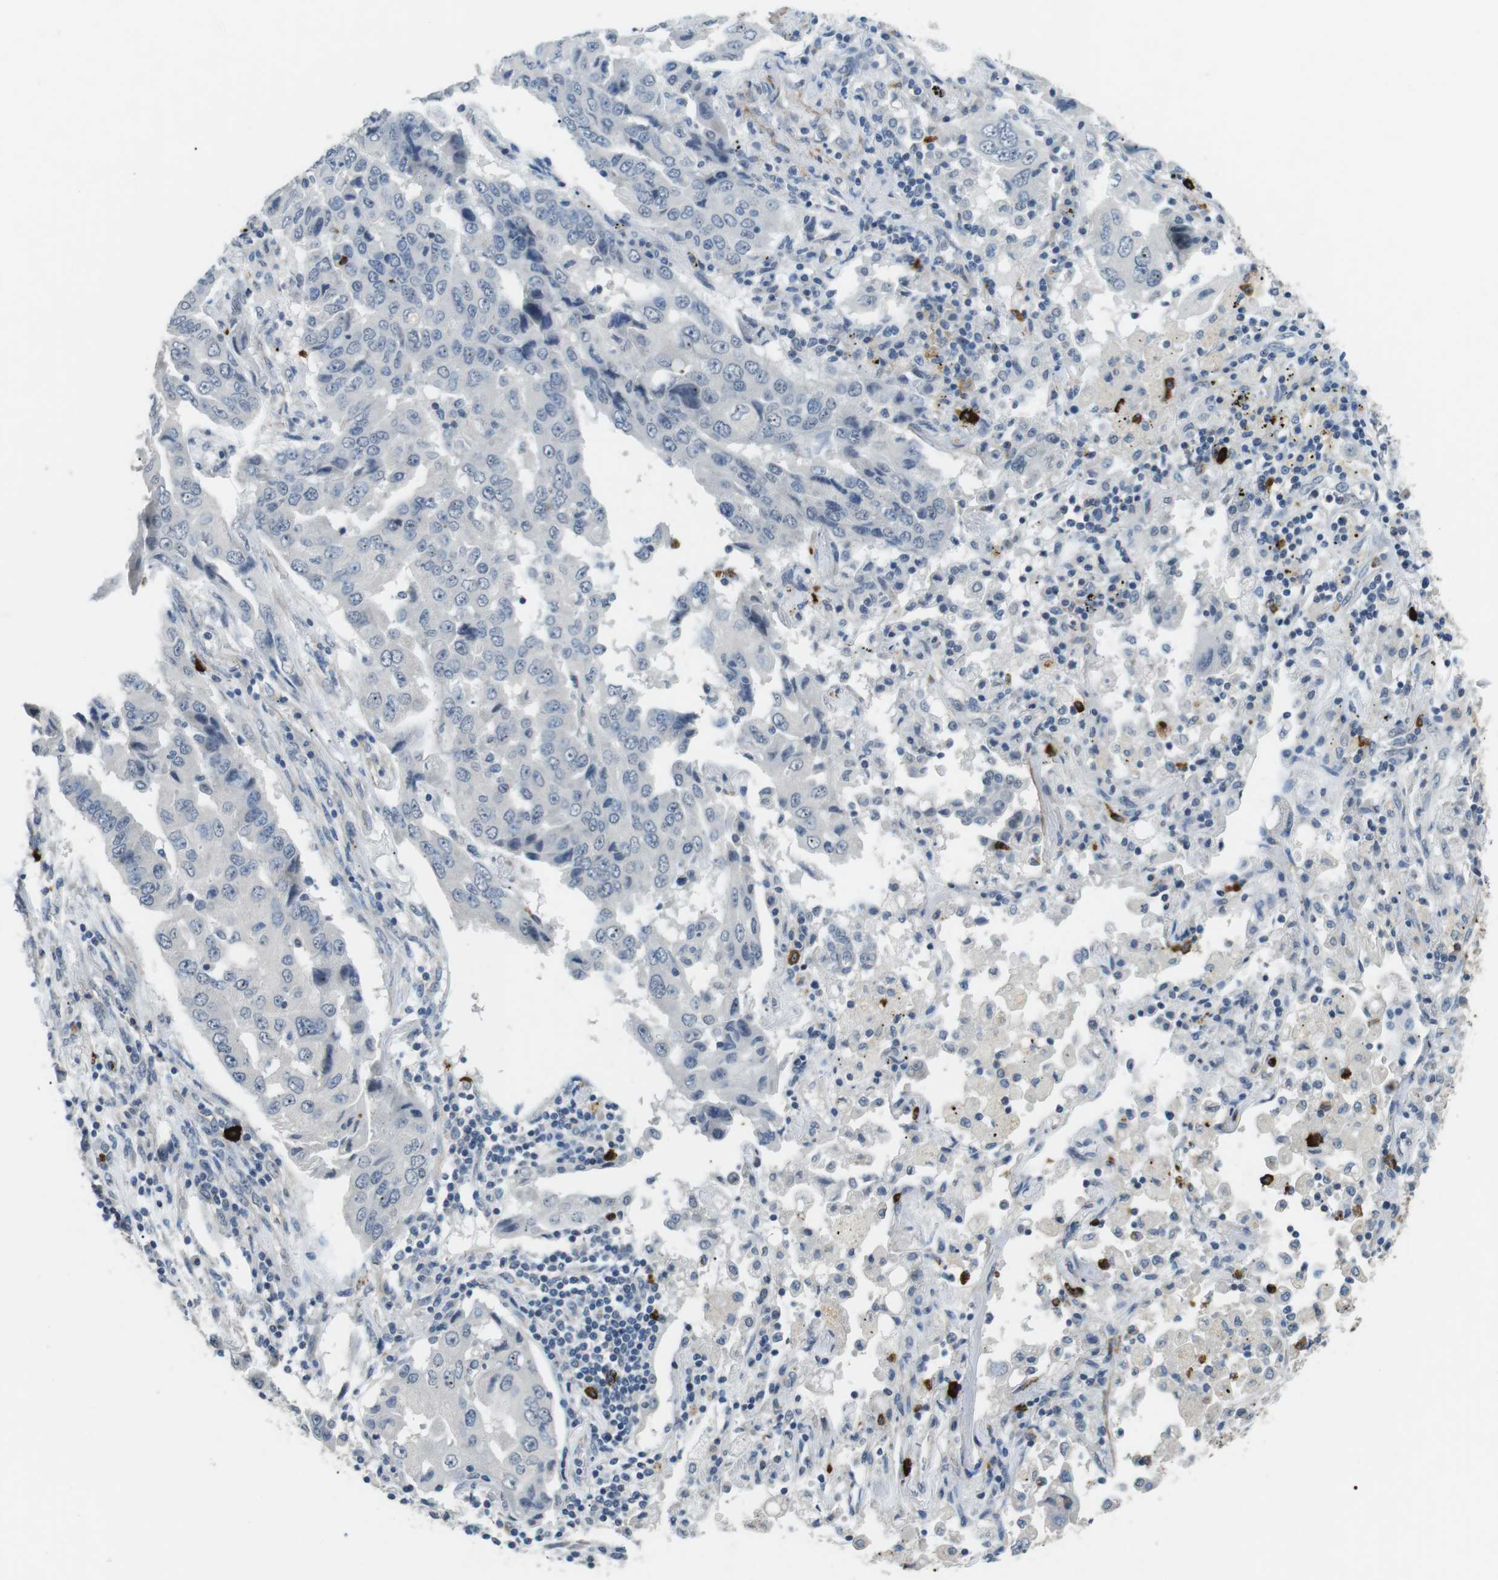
{"staining": {"intensity": "negative", "quantity": "none", "location": "none"}, "tissue": "lung cancer", "cell_type": "Tumor cells", "image_type": "cancer", "snomed": [{"axis": "morphology", "description": "Adenocarcinoma, NOS"}, {"axis": "topography", "description": "Lung"}], "caption": "DAB immunohistochemical staining of lung adenocarcinoma exhibits no significant staining in tumor cells. Nuclei are stained in blue.", "gene": "GZMM", "patient": {"sex": "female", "age": 65}}